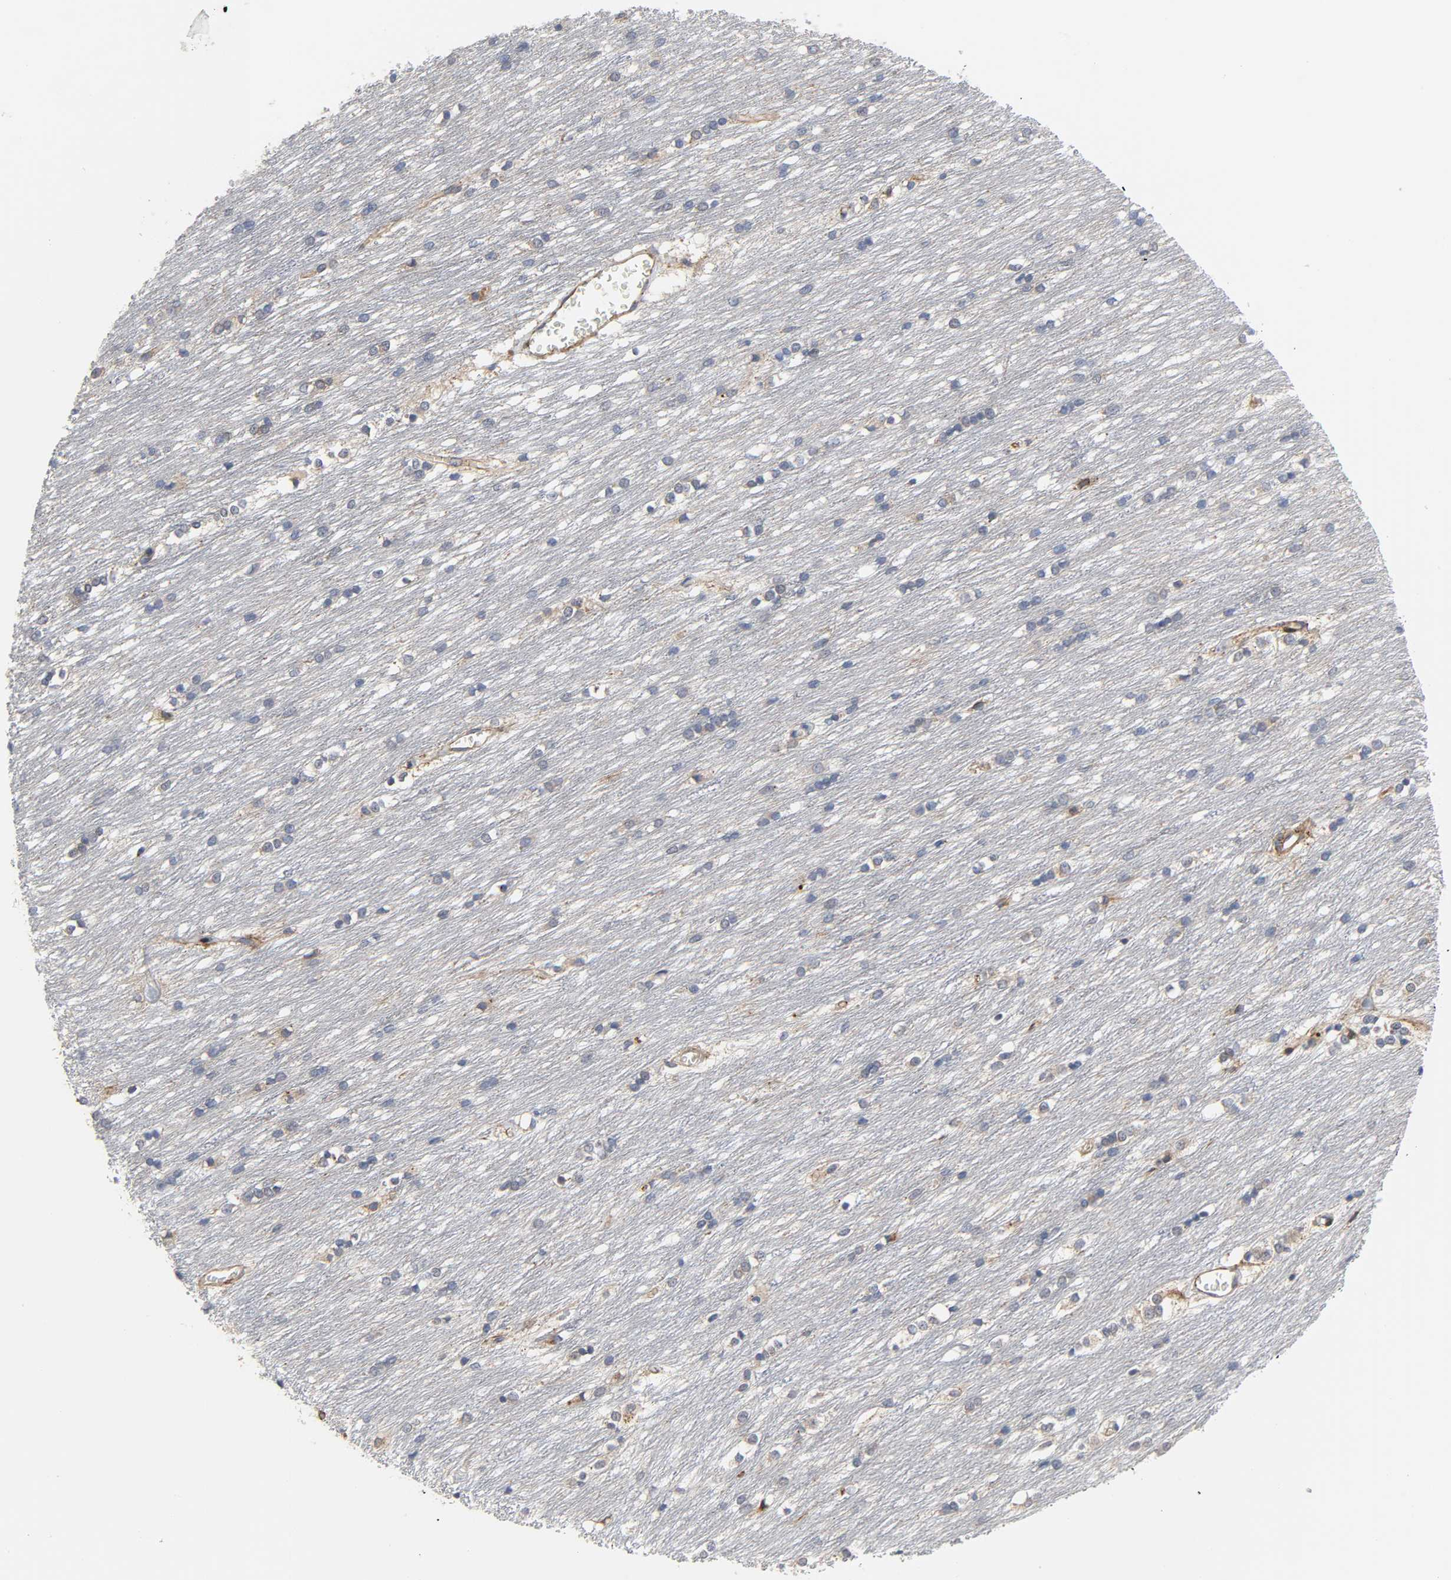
{"staining": {"intensity": "negative", "quantity": "none", "location": "none"}, "tissue": "caudate", "cell_type": "Glial cells", "image_type": "normal", "snomed": [{"axis": "morphology", "description": "Normal tissue, NOS"}, {"axis": "topography", "description": "Lateral ventricle wall"}], "caption": "Histopathology image shows no protein staining in glial cells of unremarkable caudate. (Brightfield microscopy of DAB immunohistochemistry at high magnification).", "gene": "ARHGAP1", "patient": {"sex": "female", "age": 19}}